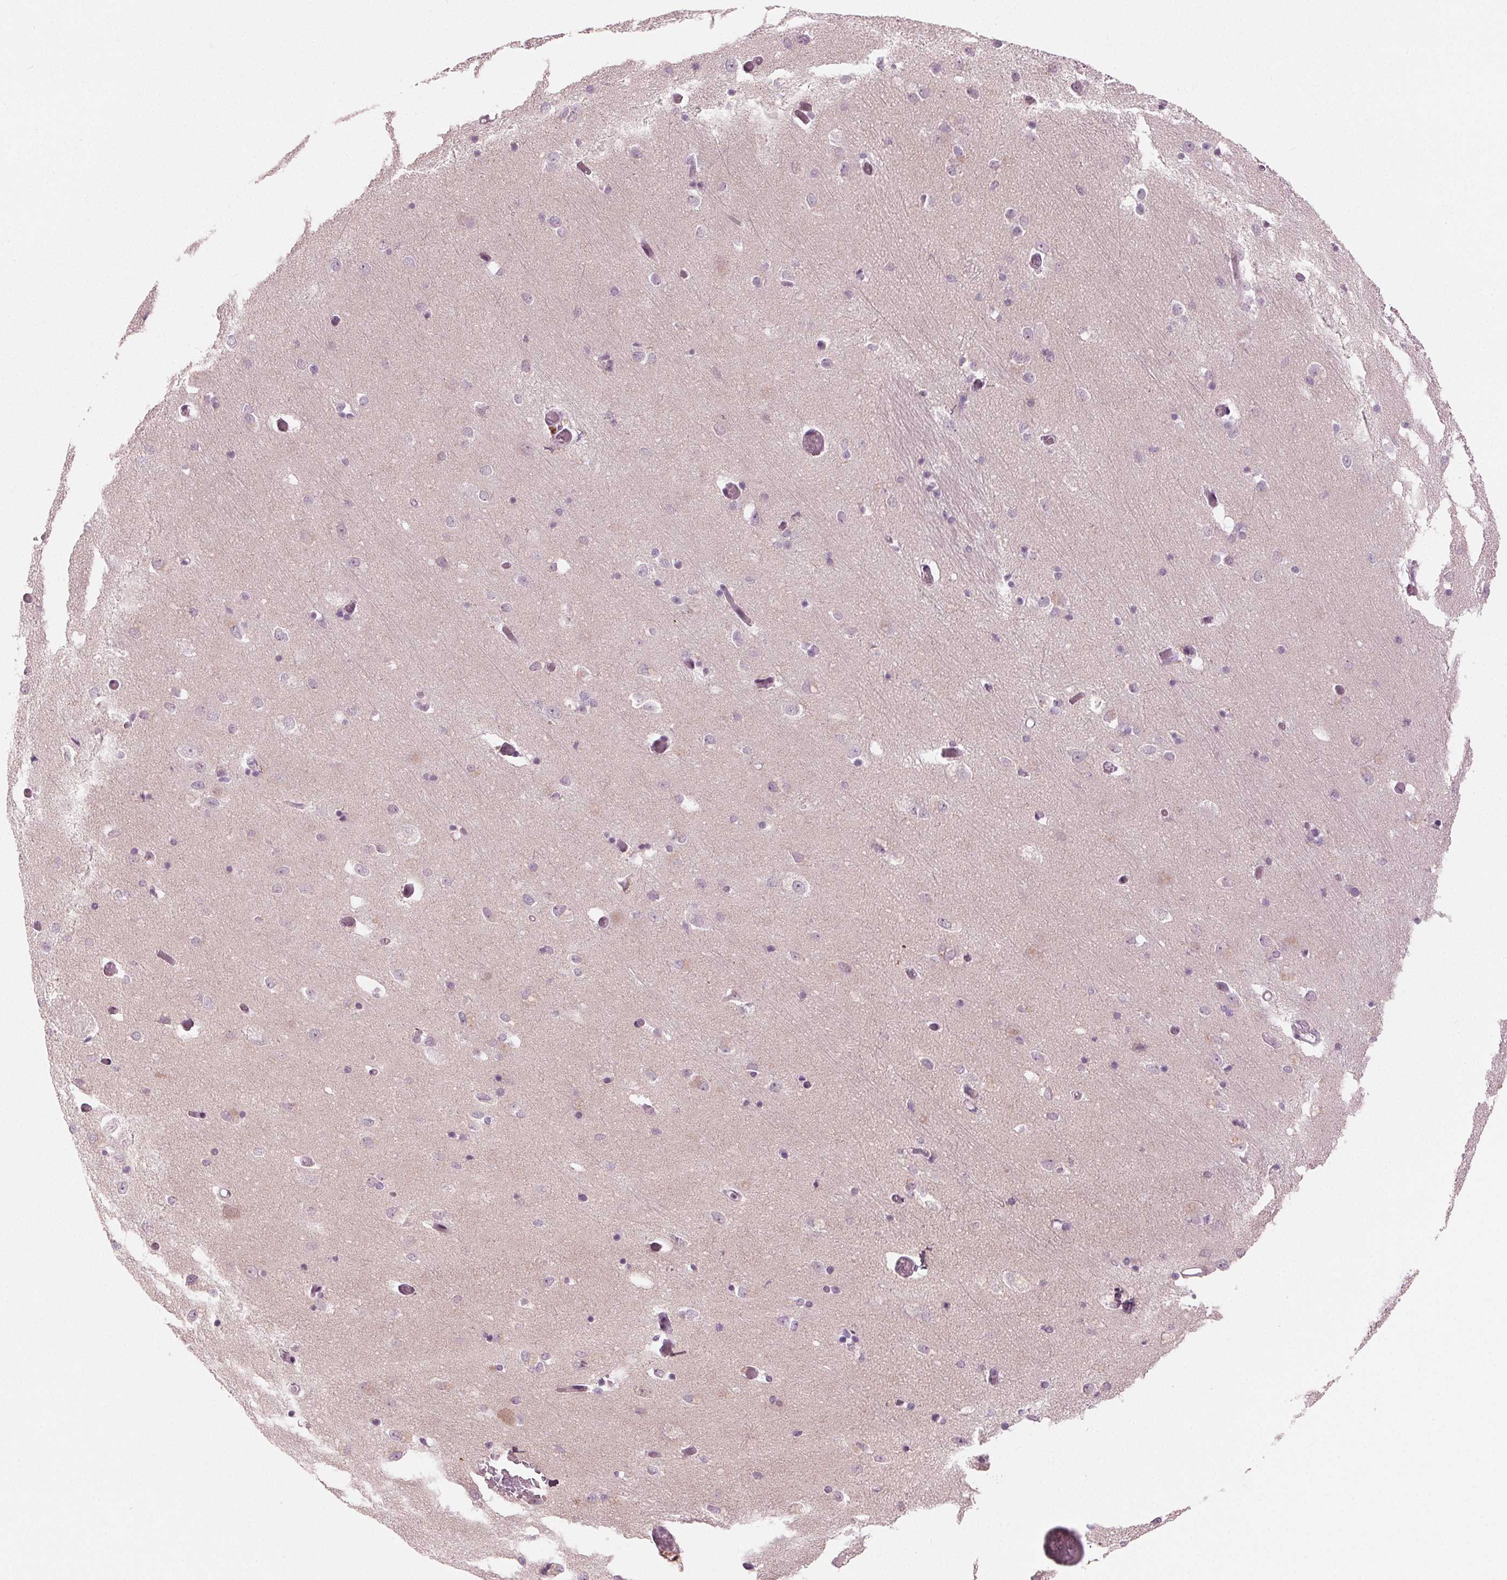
{"staining": {"intensity": "negative", "quantity": "none", "location": "none"}, "tissue": "caudate", "cell_type": "Glial cells", "image_type": "normal", "snomed": [{"axis": "morphology", "description": "Normal tissue, NOS"}, {"axis": "topography", "description": "Lateral ventricle wall"}, {"axis": "topography", "description": "Hippocampus"}], "caption": "Glial cells are negative for brown protein staining in benign caudate. Brightfield microscopy of immunohistochemistry stained with DAB (3,3'-diaminobenzidine) (brown) and hematoxylin (blue), captured at high magnification.", "gene": "PRAP1", "patient": {"sex": "female", "age": 63}}